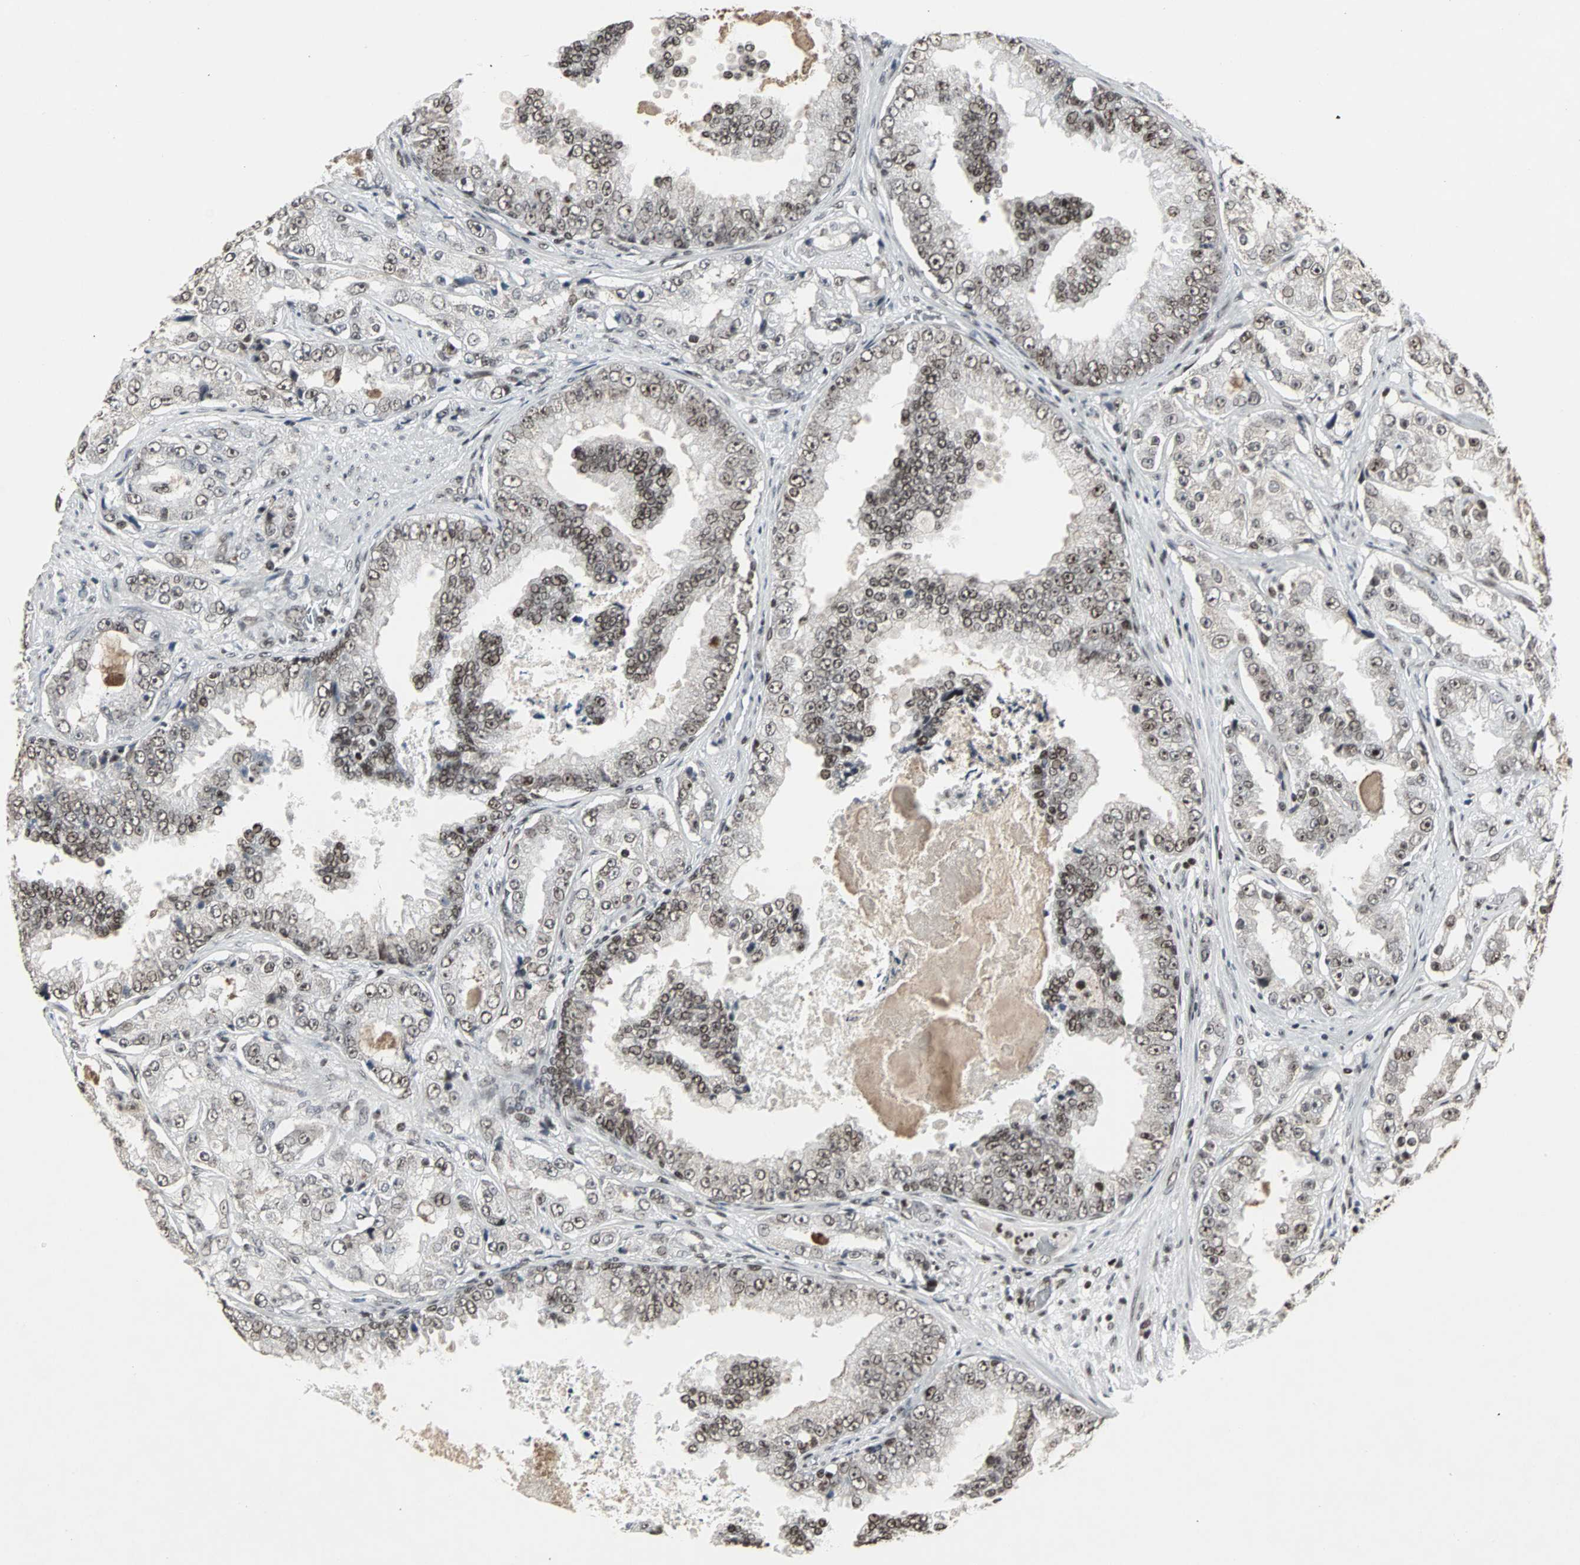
{"staining": {"intensity": "moderate", "quantity": "25%-75%", "location": "nuclear"}, "tissue": "prostate cancer", "cell_type": "Tumor cells", "image_type": "cancer", "snomed": [{"axis": "morphology", "description": "Adenocarcinoma, High grade"}, {"axis": "topography", "description": "Prostate"}], "caption": "Protein staining of adenocarcinoma (high-grade) (prostate) tissue demonstrates moderate nuclear positivity in about 25%-75% of tumor cells.", "gene": "PNKP", "patient": {"sex": "male", "age": 73}}